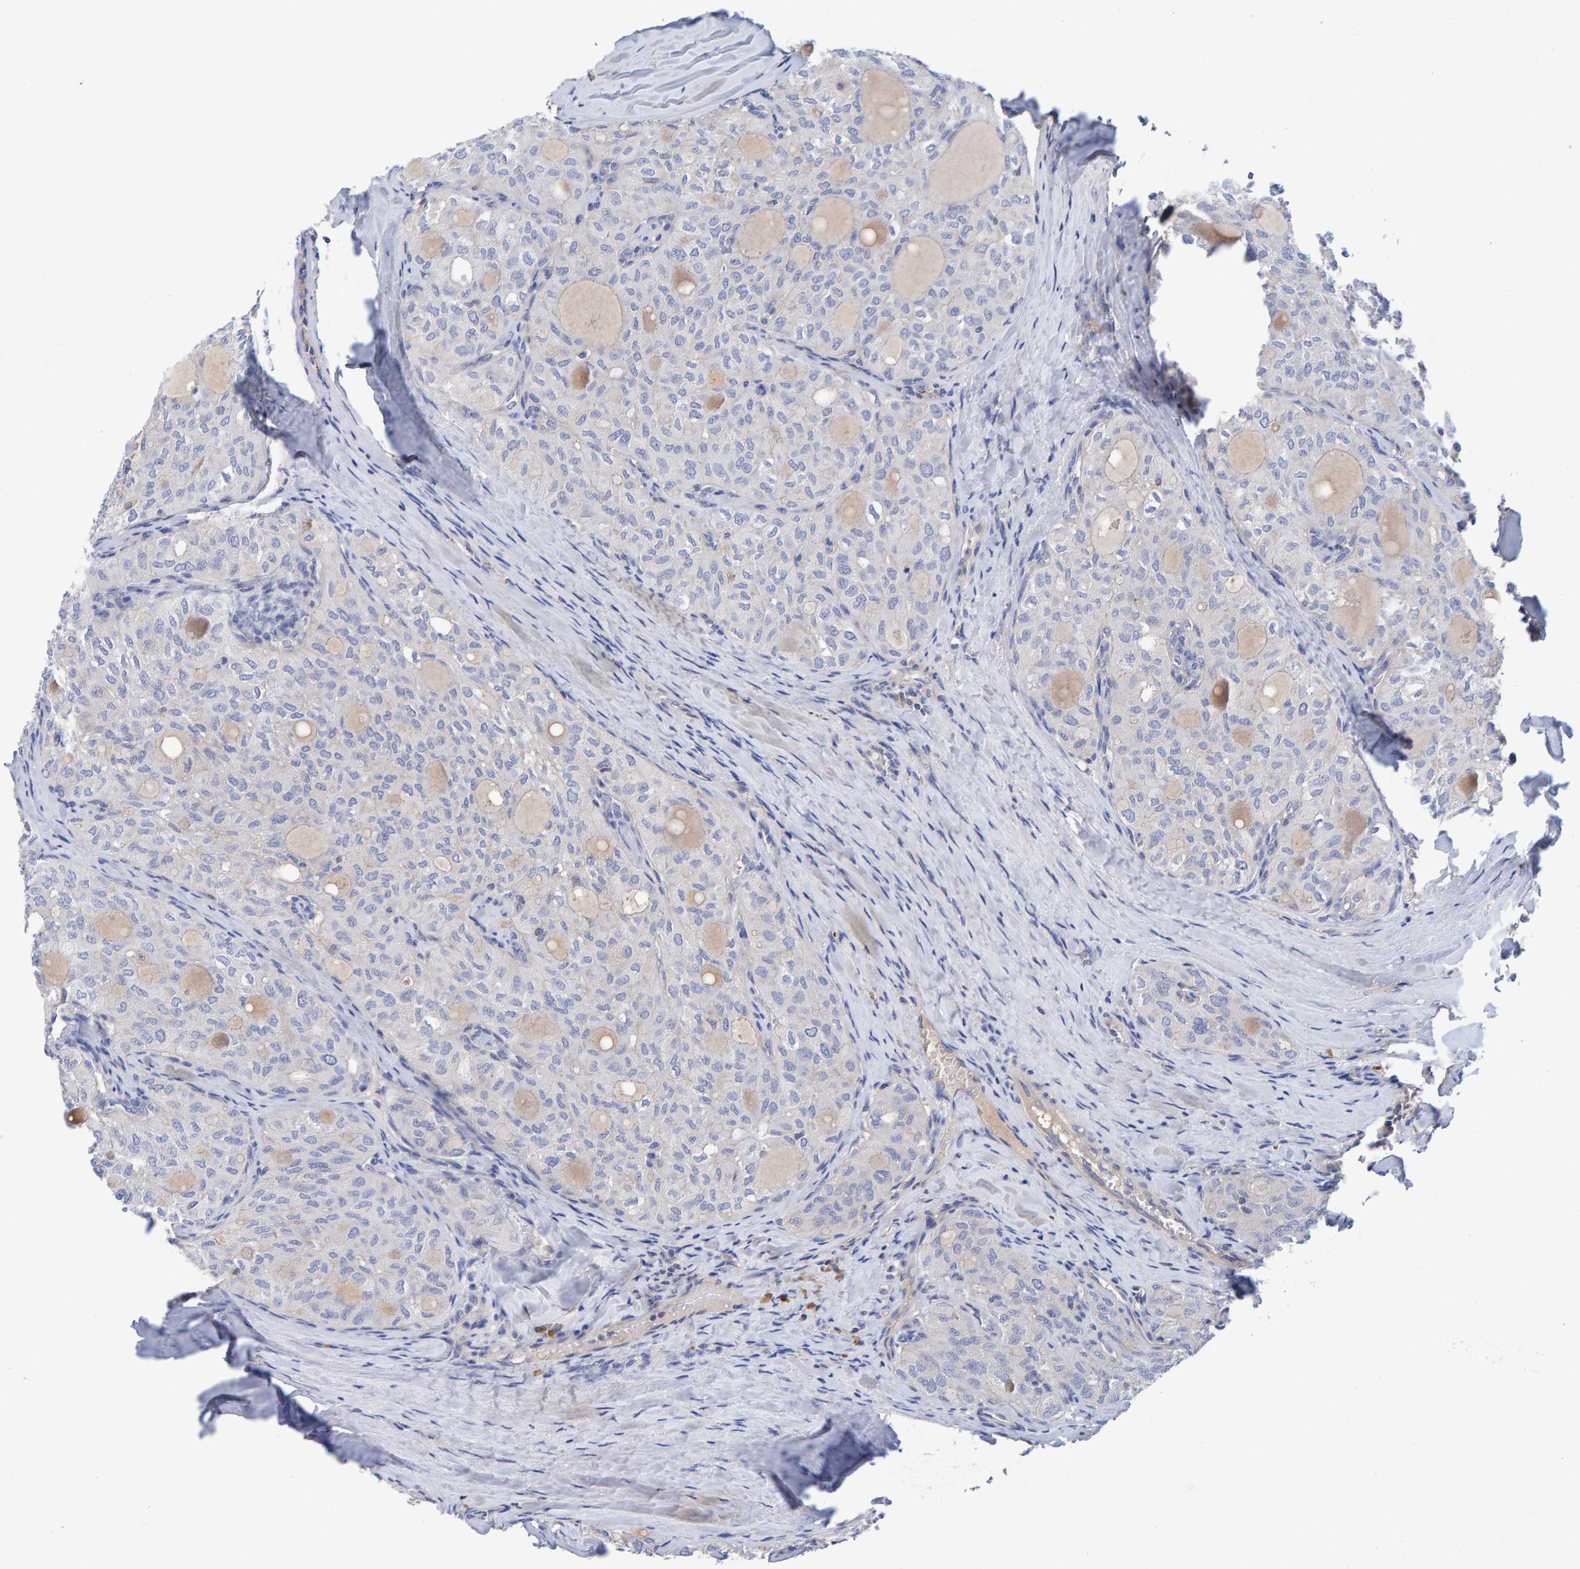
{"staining": {"intensity": "negative", "quantity": "none", "location": "none"}, "tissue": "thyroid cancer", "cell_type": "Tumor cells", "image_type": "cancer", "snomed": [{"axis": "morphology", "description": "Follicular adenoma carcinoma, NOS"}, {"axis": "topography", "description": "Thyroid gland"}], "caption": "Tumor cells are negative for brown protein staining in thyroid cancer (follicular adenoma carcinoma). (DAB (3,3'-diaminobenzidine) IHC visualized using brightfield microscopy, high magnification).", "gene": "EFR3A", "patient": {"sex": "male", "age": 75}}